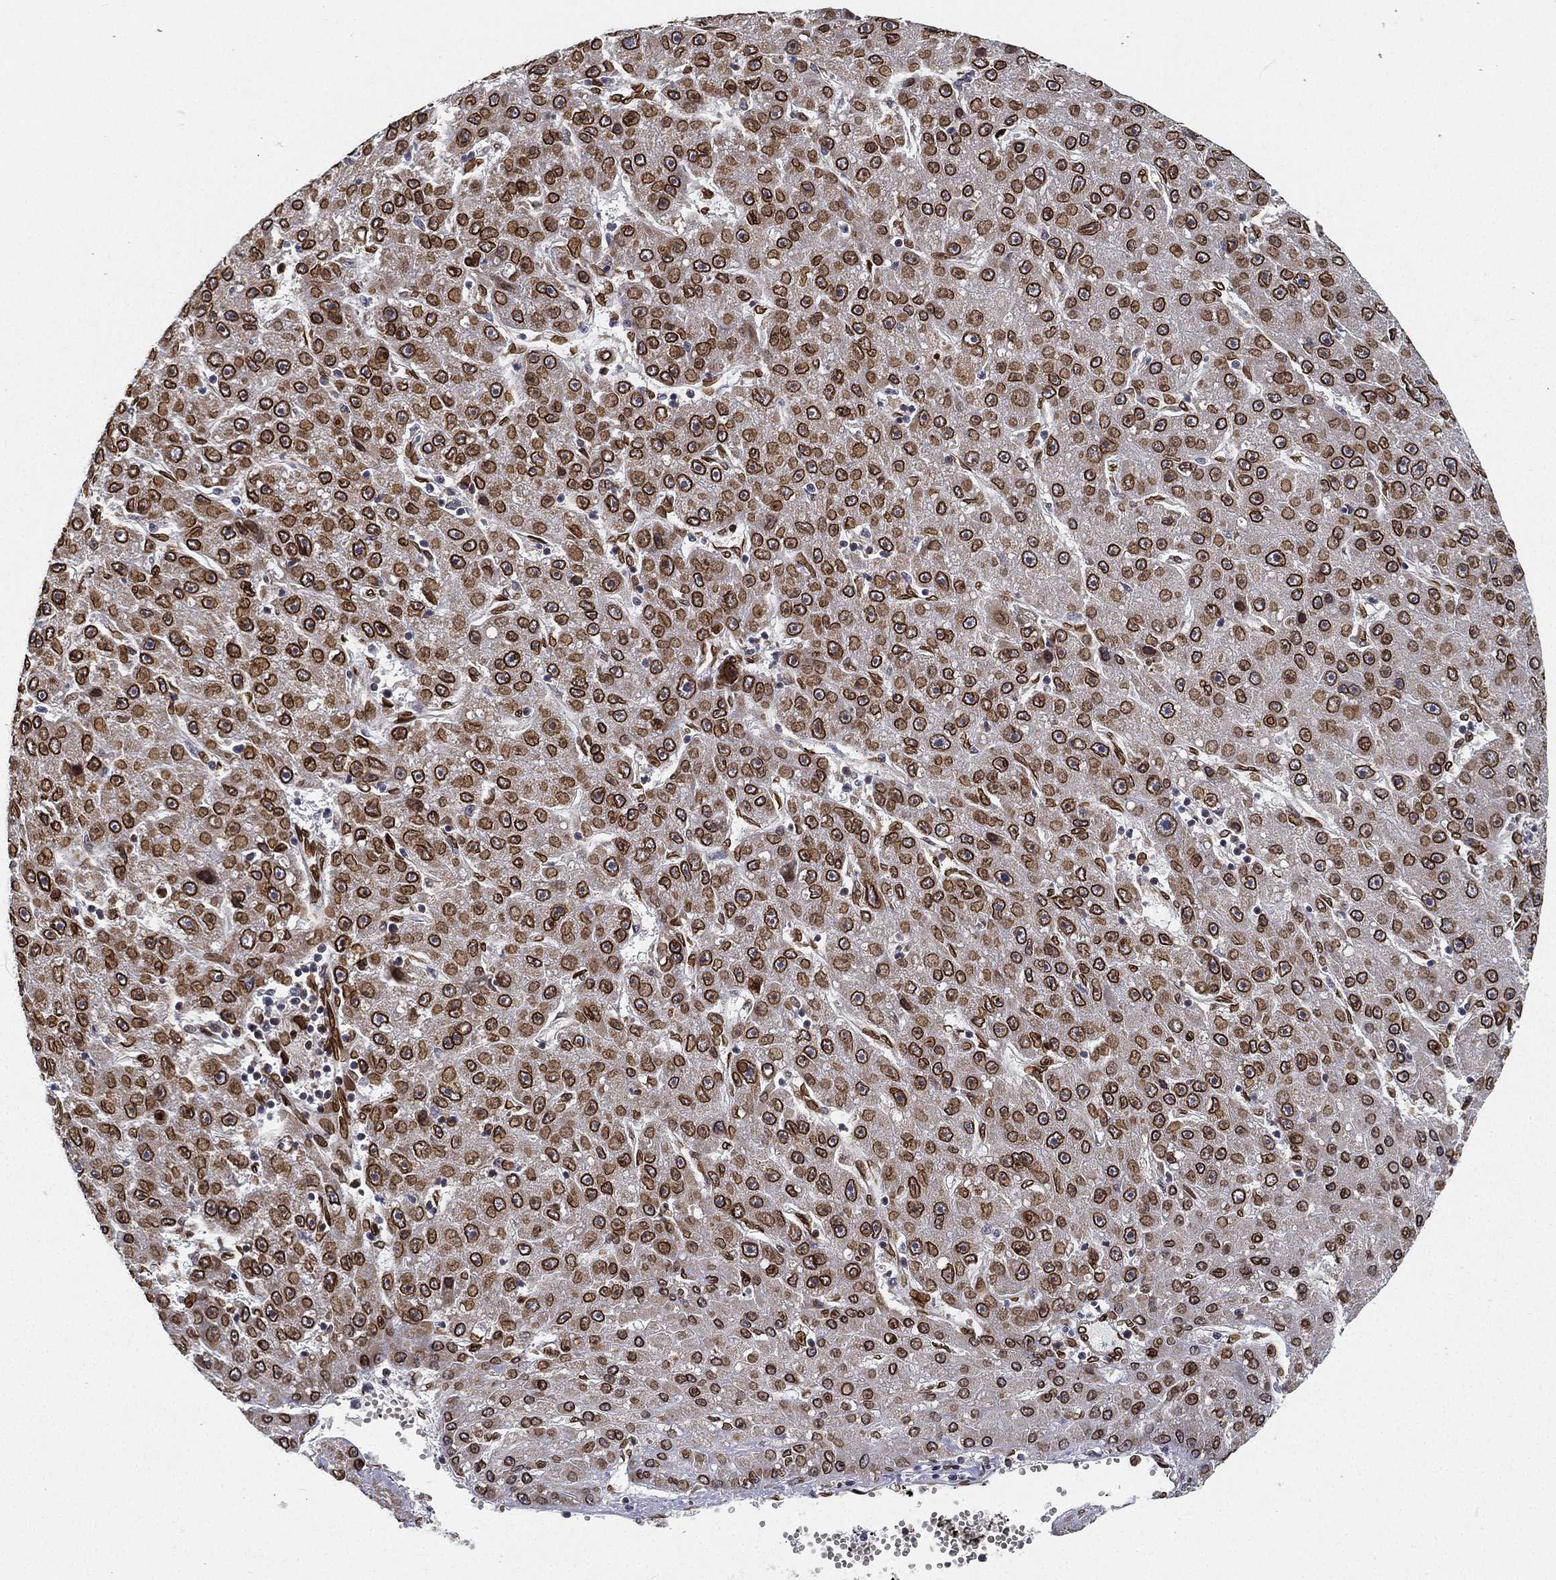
{"staining": {"intensity": "strong", "quantity": ">75%", "location": "cytoplasmic/membranous,nuclear"}, "tissue": "liver cancer", "cell_type": "Tumor cells", "image_type": "cancer", "snomed": [{"axis": "morphology", "description": "Carcinoma, Hepatocellular, NOS"}, {"axis": "topography", "description": "Liver"}], "caption": "Immunohistochemistry (IHC) image of human liver cancer stained for a protein (brown), which displays high levels of strong cytoplasmic/membranous and nuclear expression in about >75% of tumor cells.", "gene": "PALB2", "patient": {"sex": "male", "age": 67}}